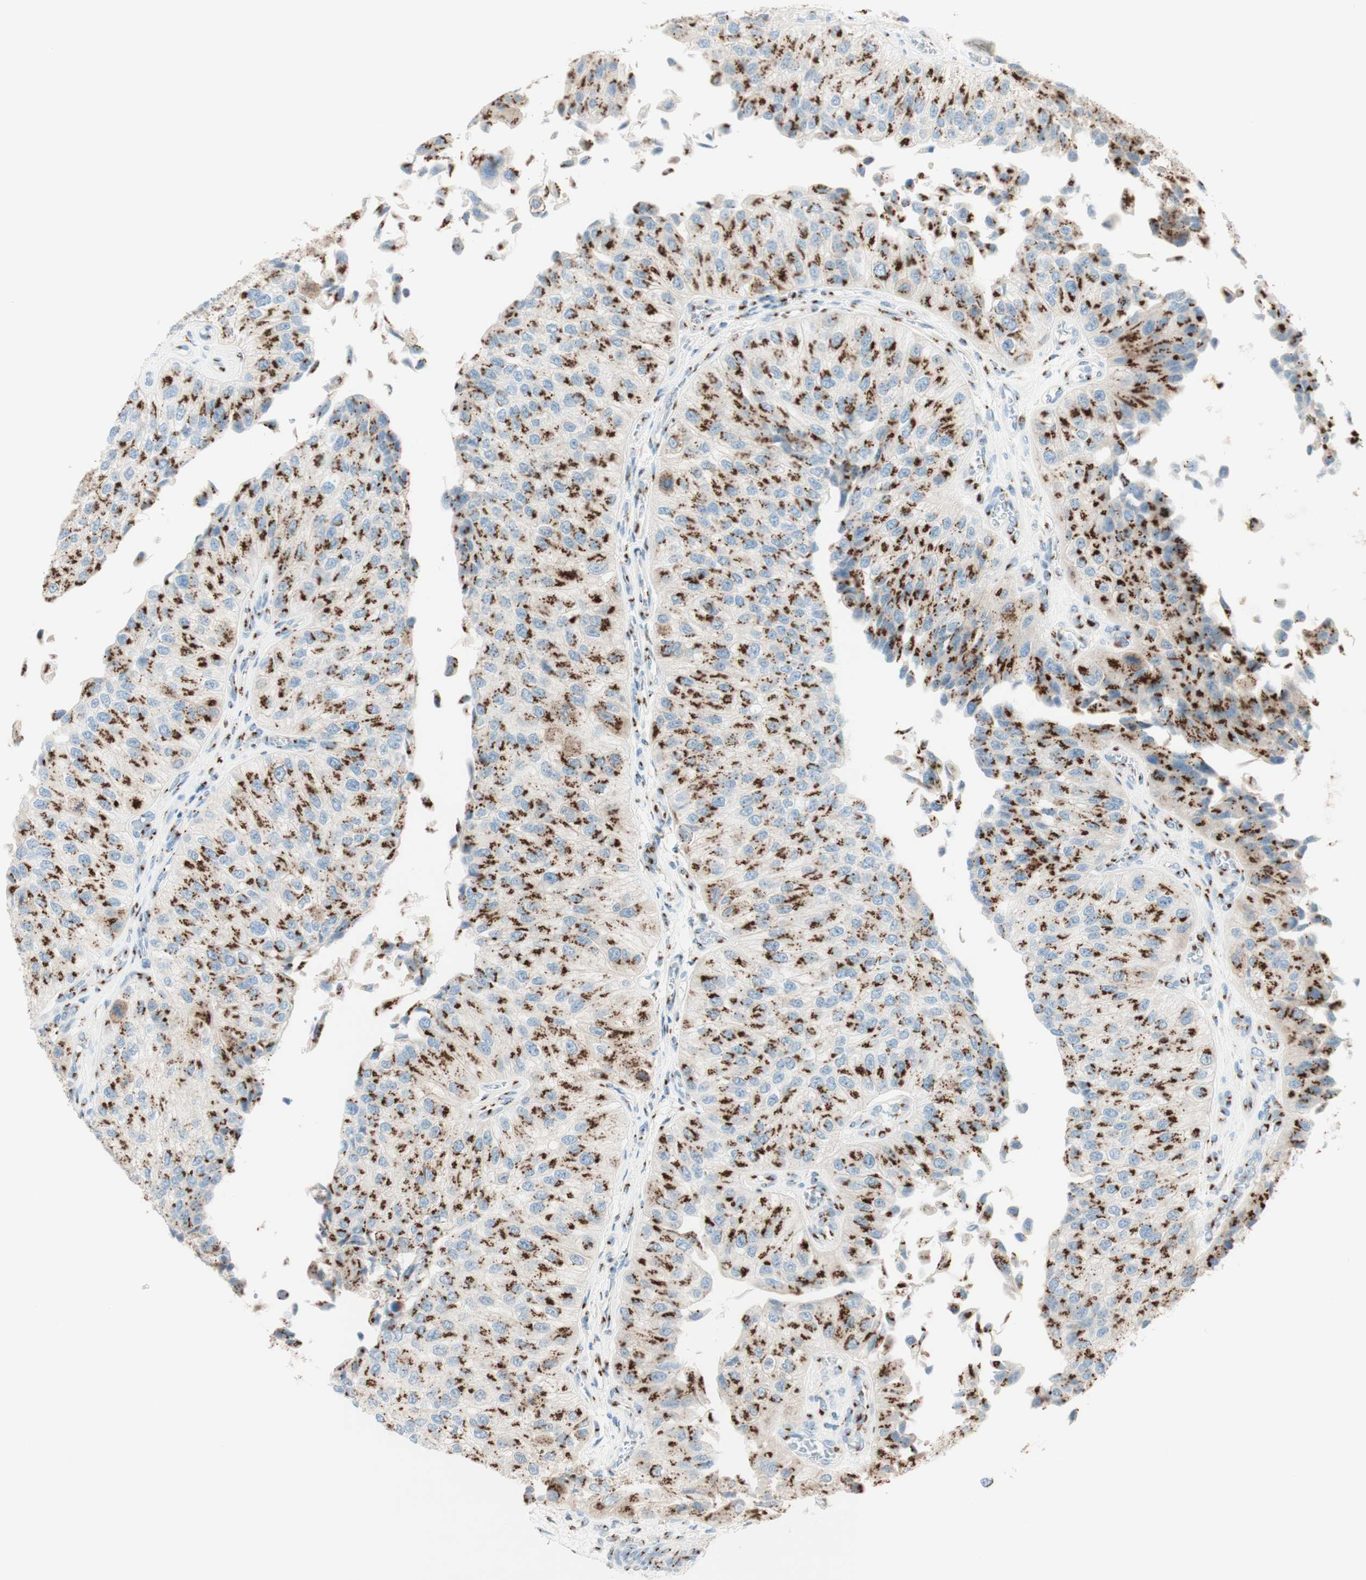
{"staining": {"intensity": "strong", "quantity": ">75%", "location": "cytoplasmic/membranous"}, "tissue": "urothelial cancer", "cell_type": "Tumor cells", "image_type": "cancer", "snomed": [{"axis": "morphology", "description": "Urothelial carcinoma, High grade"}, {"axis": "topography", "description": "Kidney"}, {"axis": "topography", "description": "Urinary bladder"}], "caption": "IHC (DAB (3,3'-diaminobenzidine)) staining of urothelial carcinoma (high-grade) displays strong cytoplasmic/membranous protein expression in approximately >75% of tumor cells.", "gene": "GOLGB1", "patient": {"sex": "male", "age": 77}}